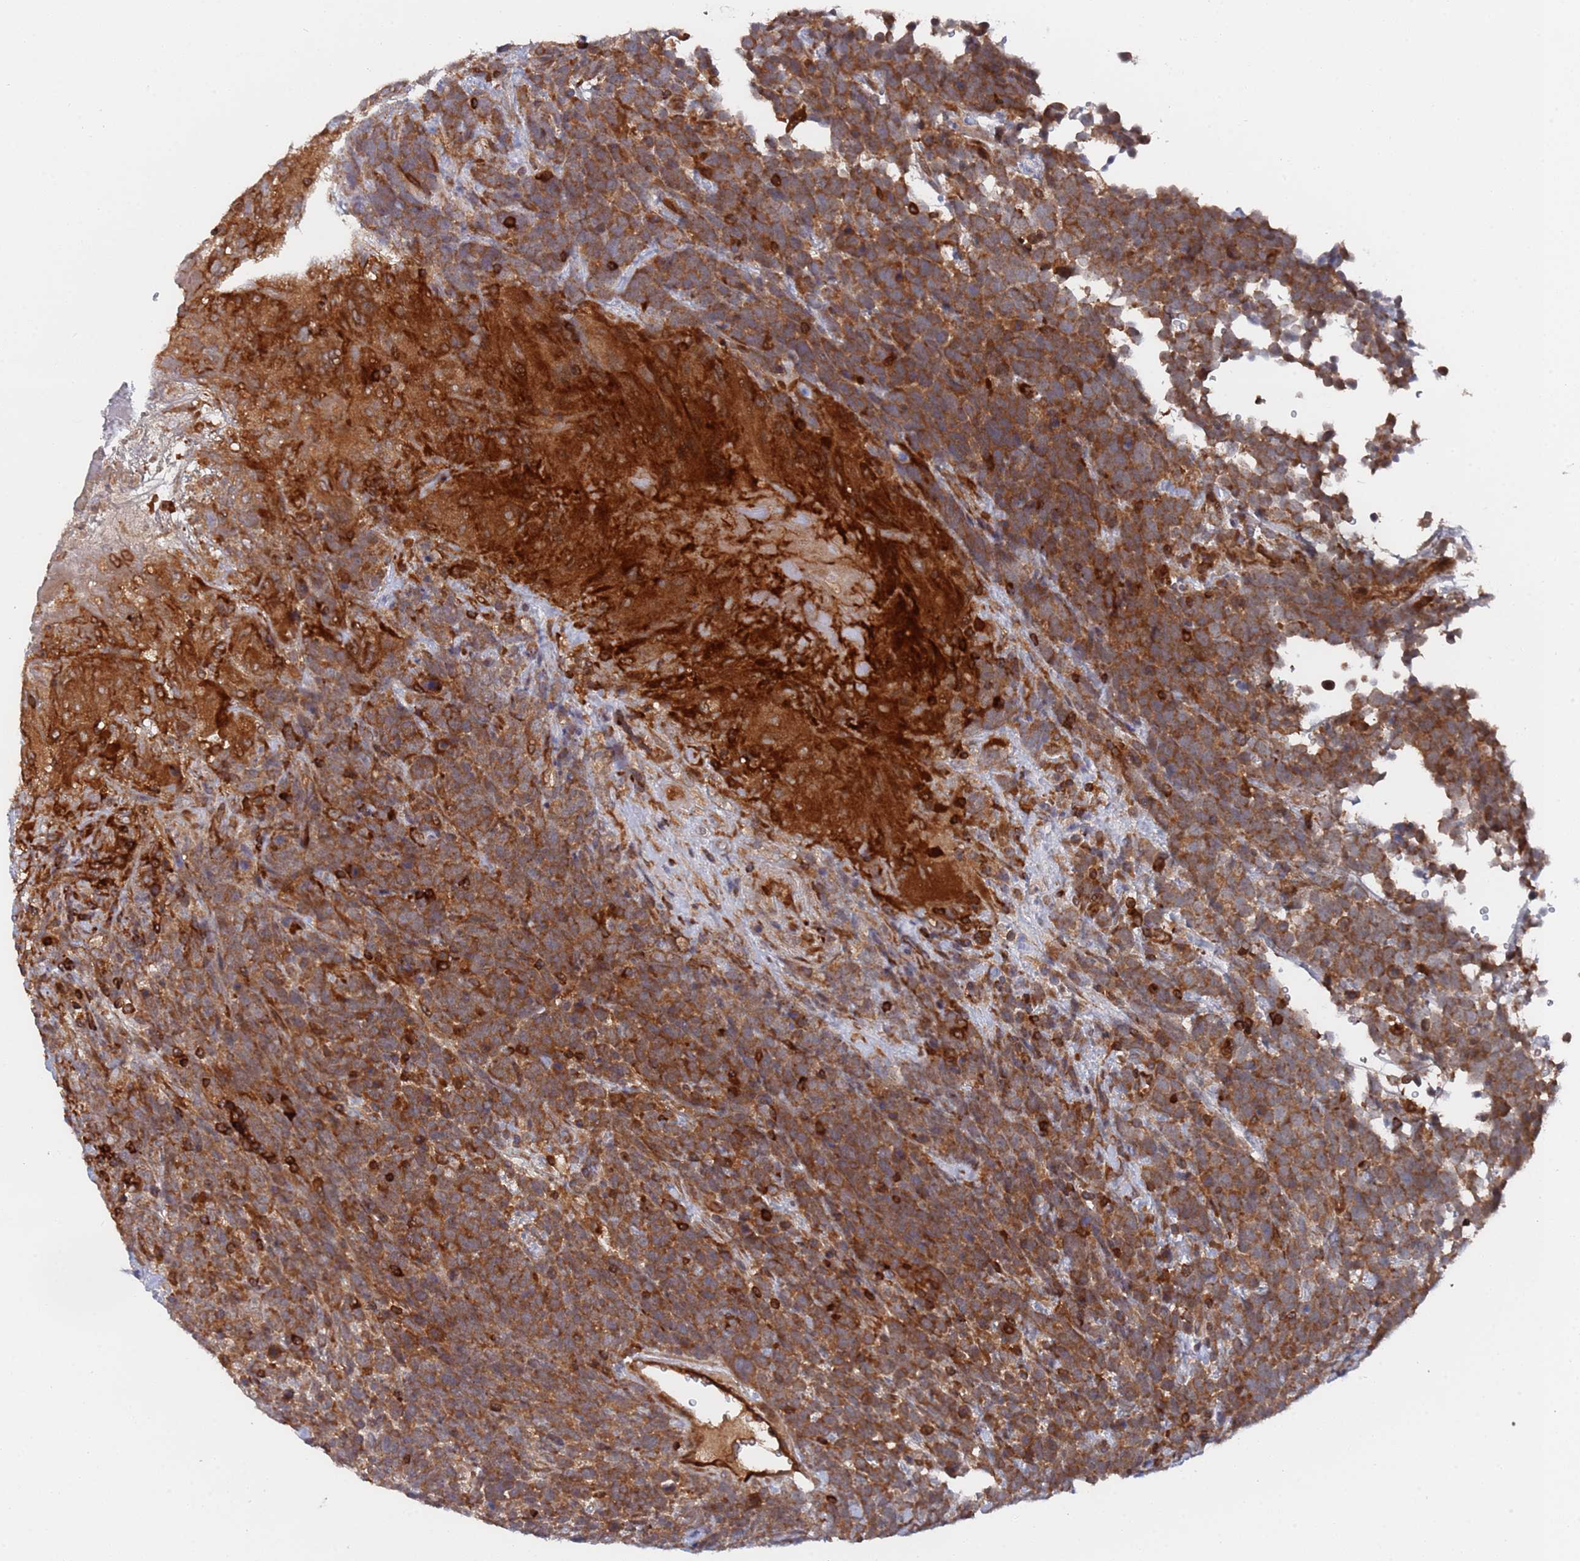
{"staining": {"intensity": "strong", "quantity": ">75%", "location": "cytoplasmic/membranous"}, "tissue": "urothelial cancer", "cell_type": "Tumor cells", "image_type": "cancer", "snomed": [{"axis": "morphology", "description": "Urothelial carcinoma, High grade"}, {"axis": "topography", "description": "Urinary bladder"}], "caption": "Human urothelial cancer stained for a protein (brown) displays strong cytoplasmic/membranous positive expression in about >75% of tumor cells.", "gene": "DDX60", "patient": {"sex": "female", "age": 82}}